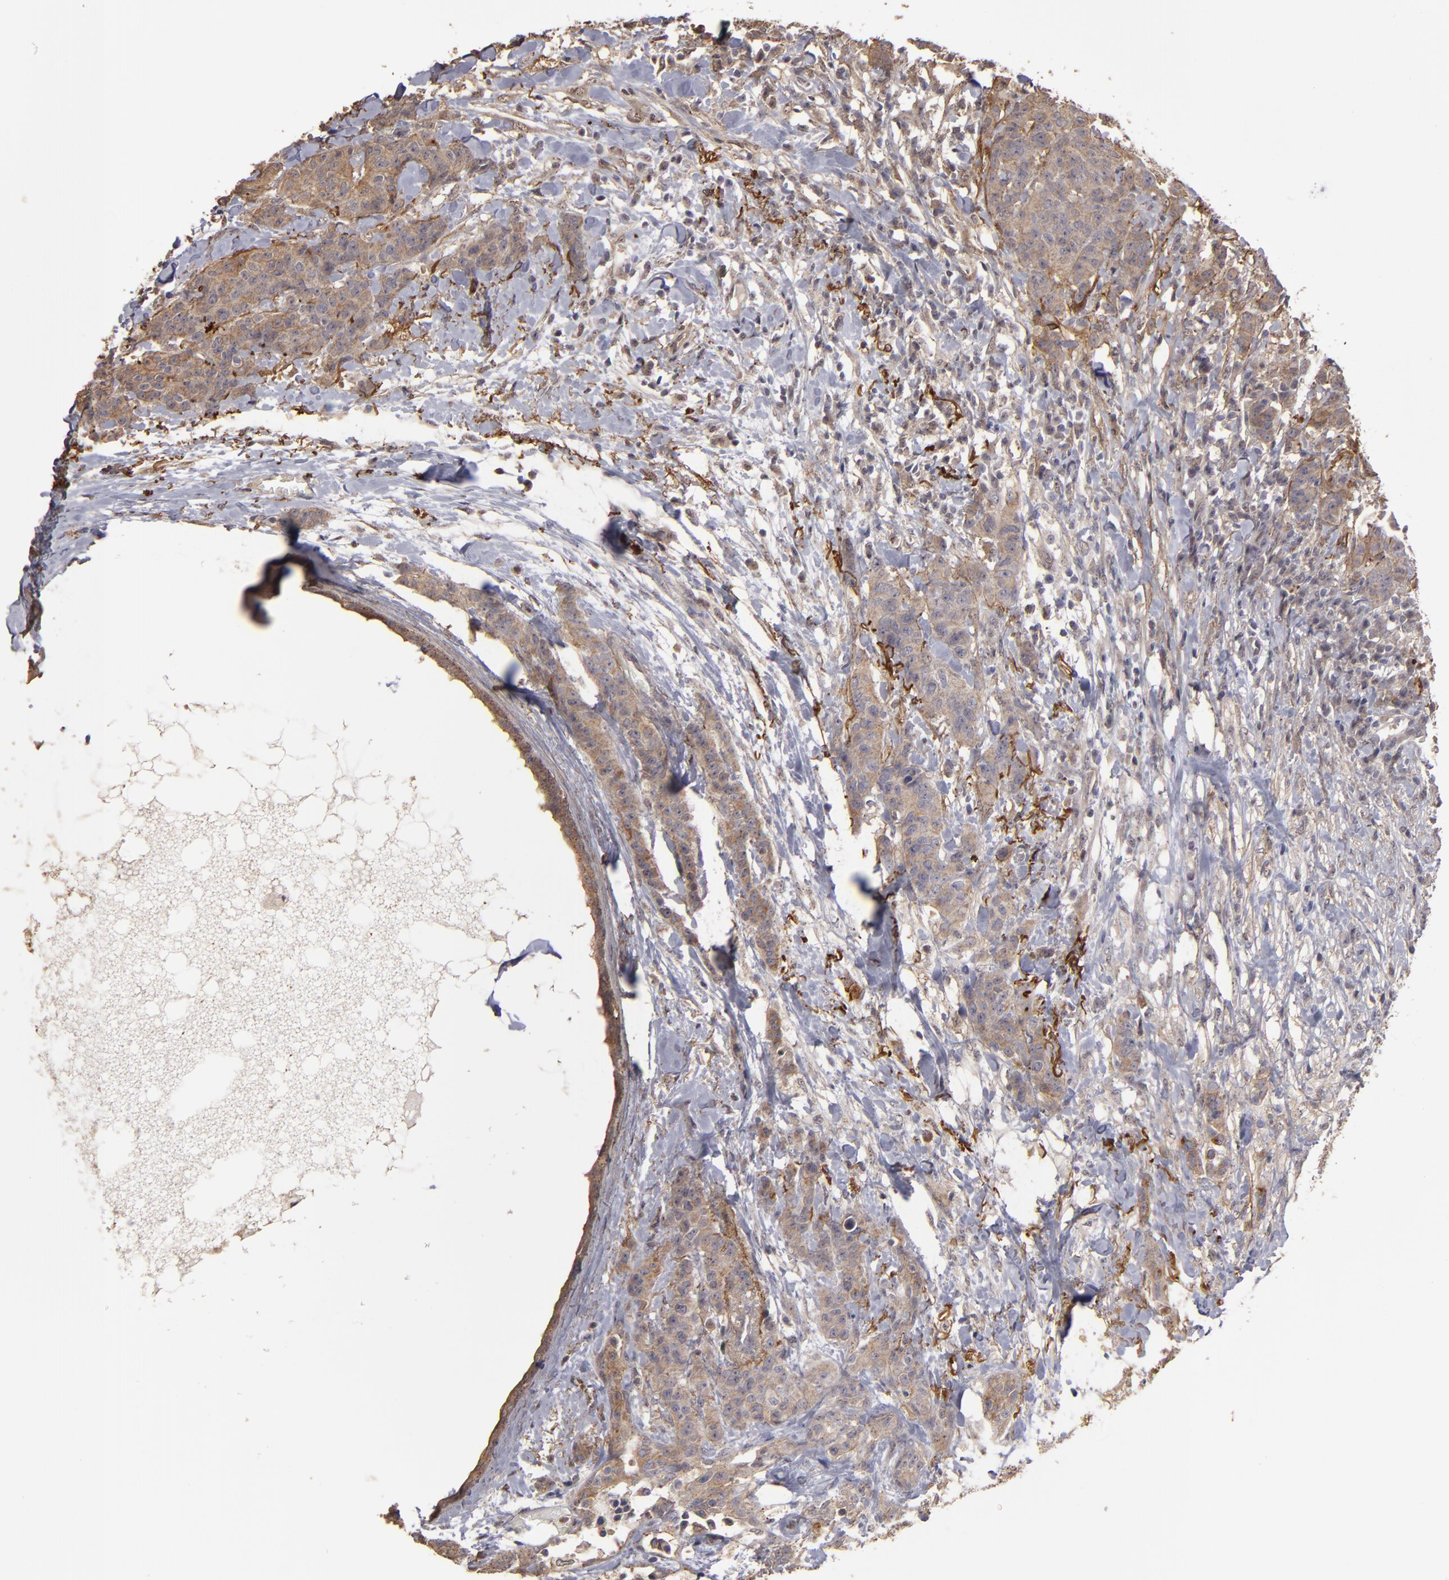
{"staining": {"intensity": "moderate", "quantity": ">75%", "location": "cytoplasmic/membranous"}, "tissue": "breast cancer", "cell_type": "Tumor cells", "image_type": "cancer", "snomed": [{"axis": "morphology", "description": "Duct carcinoma"}, {"axis": "topography", "description": "Breast"}], "caption": "Tumor cells demonstrate medium levels of moderate cytoplasmic/membranous staining in about >75% of cells in breast cancer.", "gene": "CD55", "patient": {"sex": "female", "age": 40}}